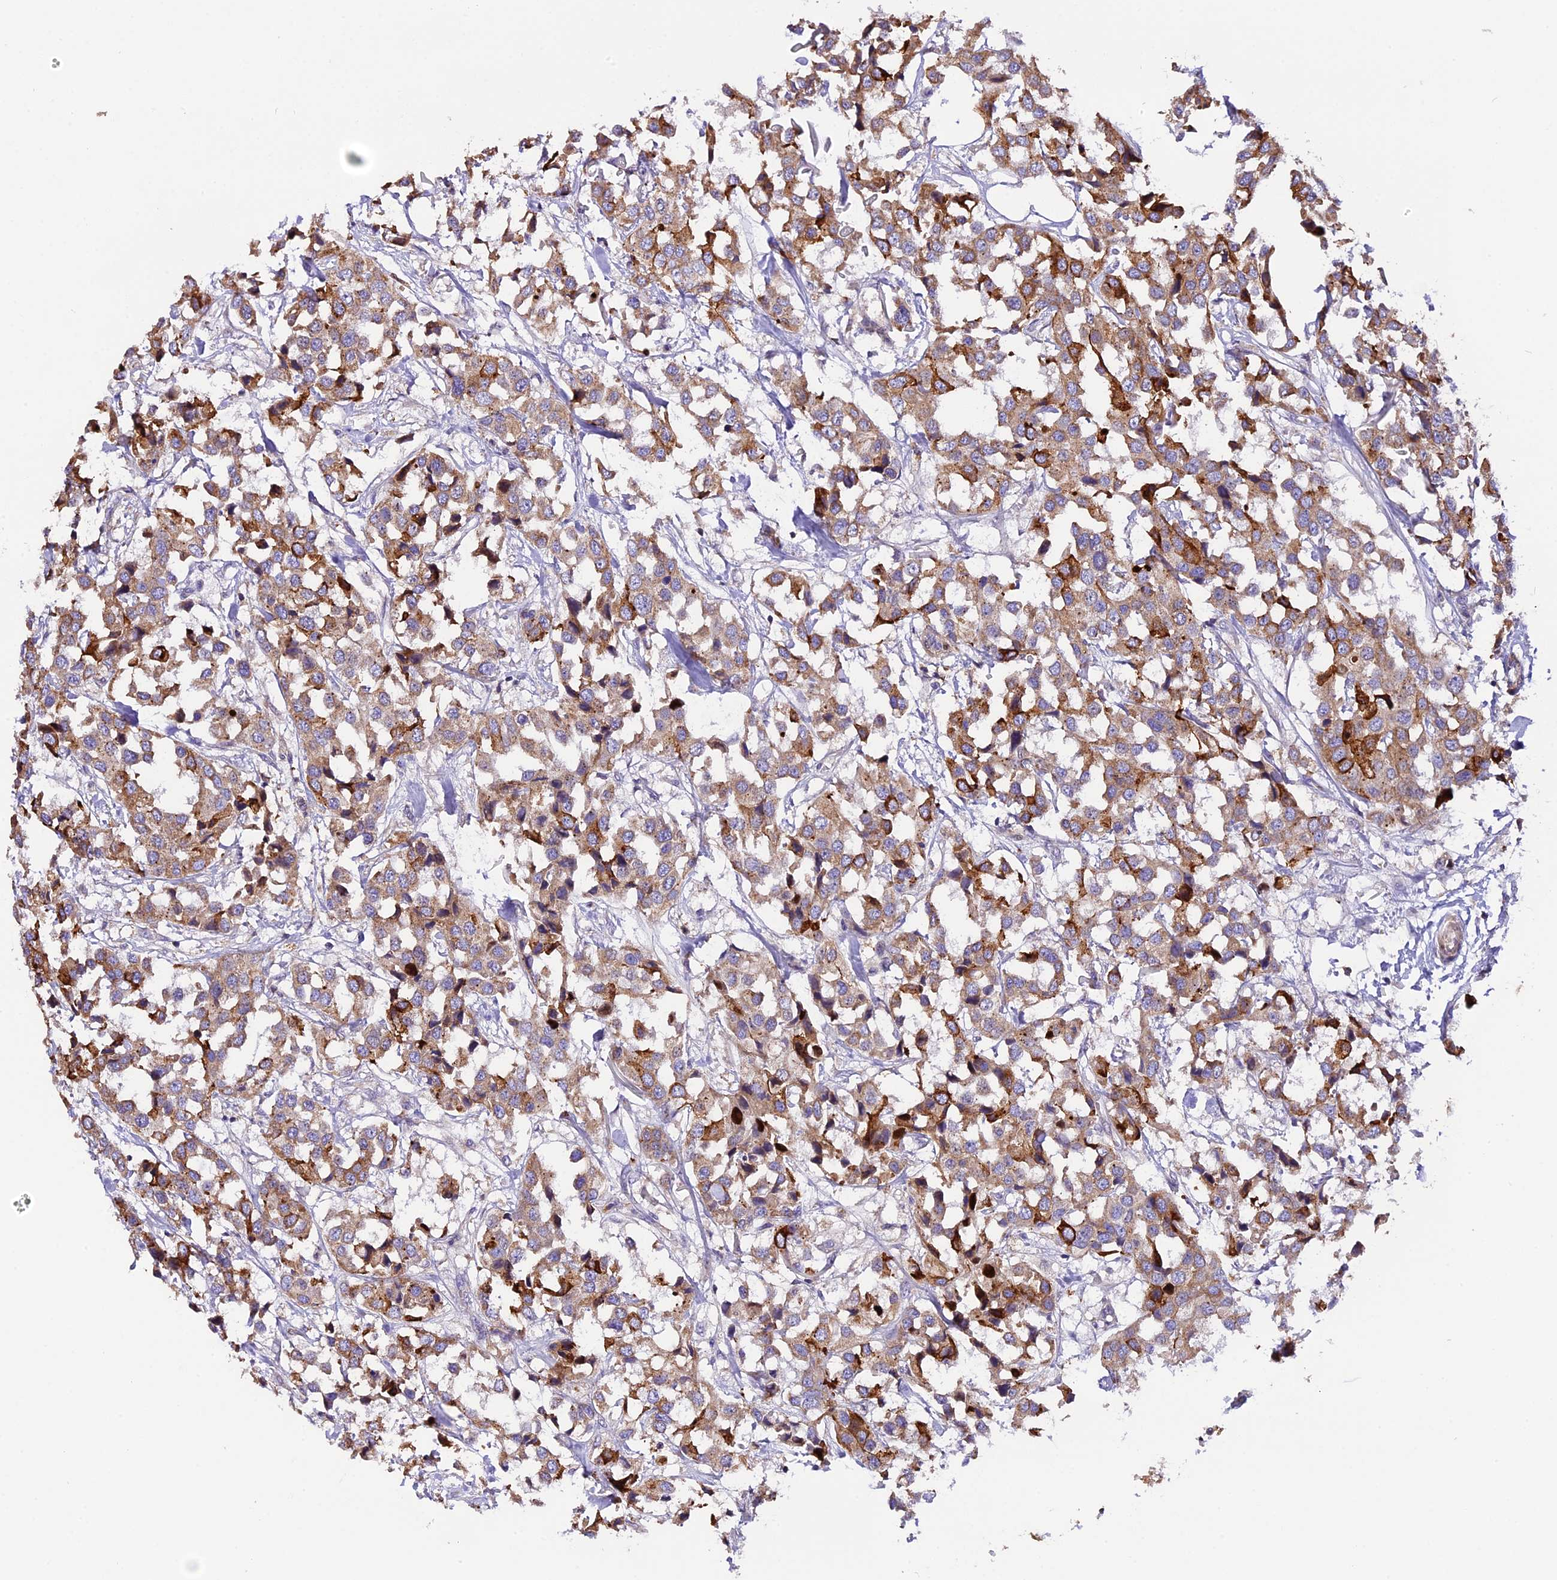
{"staining": {"intensity": "moderate", "quantity": ">75%", "location": "cytoplasmic/membranous"}, "tissue": "breast cancer", "cell_type": "Tumor cells", "image_type": "cancer", "snomed": [{"axis": "morphology", "description": "Duct carcinoma"}, {"axis": "topography", "description": "Breast"}], "caption": "There is medium levels of moderate cytoplasmic/membranous positivity in tumor cells of breast cancer (infiltrating ductal carcinoma), as demonstrated by immunohistochemical staining (brown color).", "gene": "MAP3K7CL", "patient": {"sex": "female", "age": 80}}